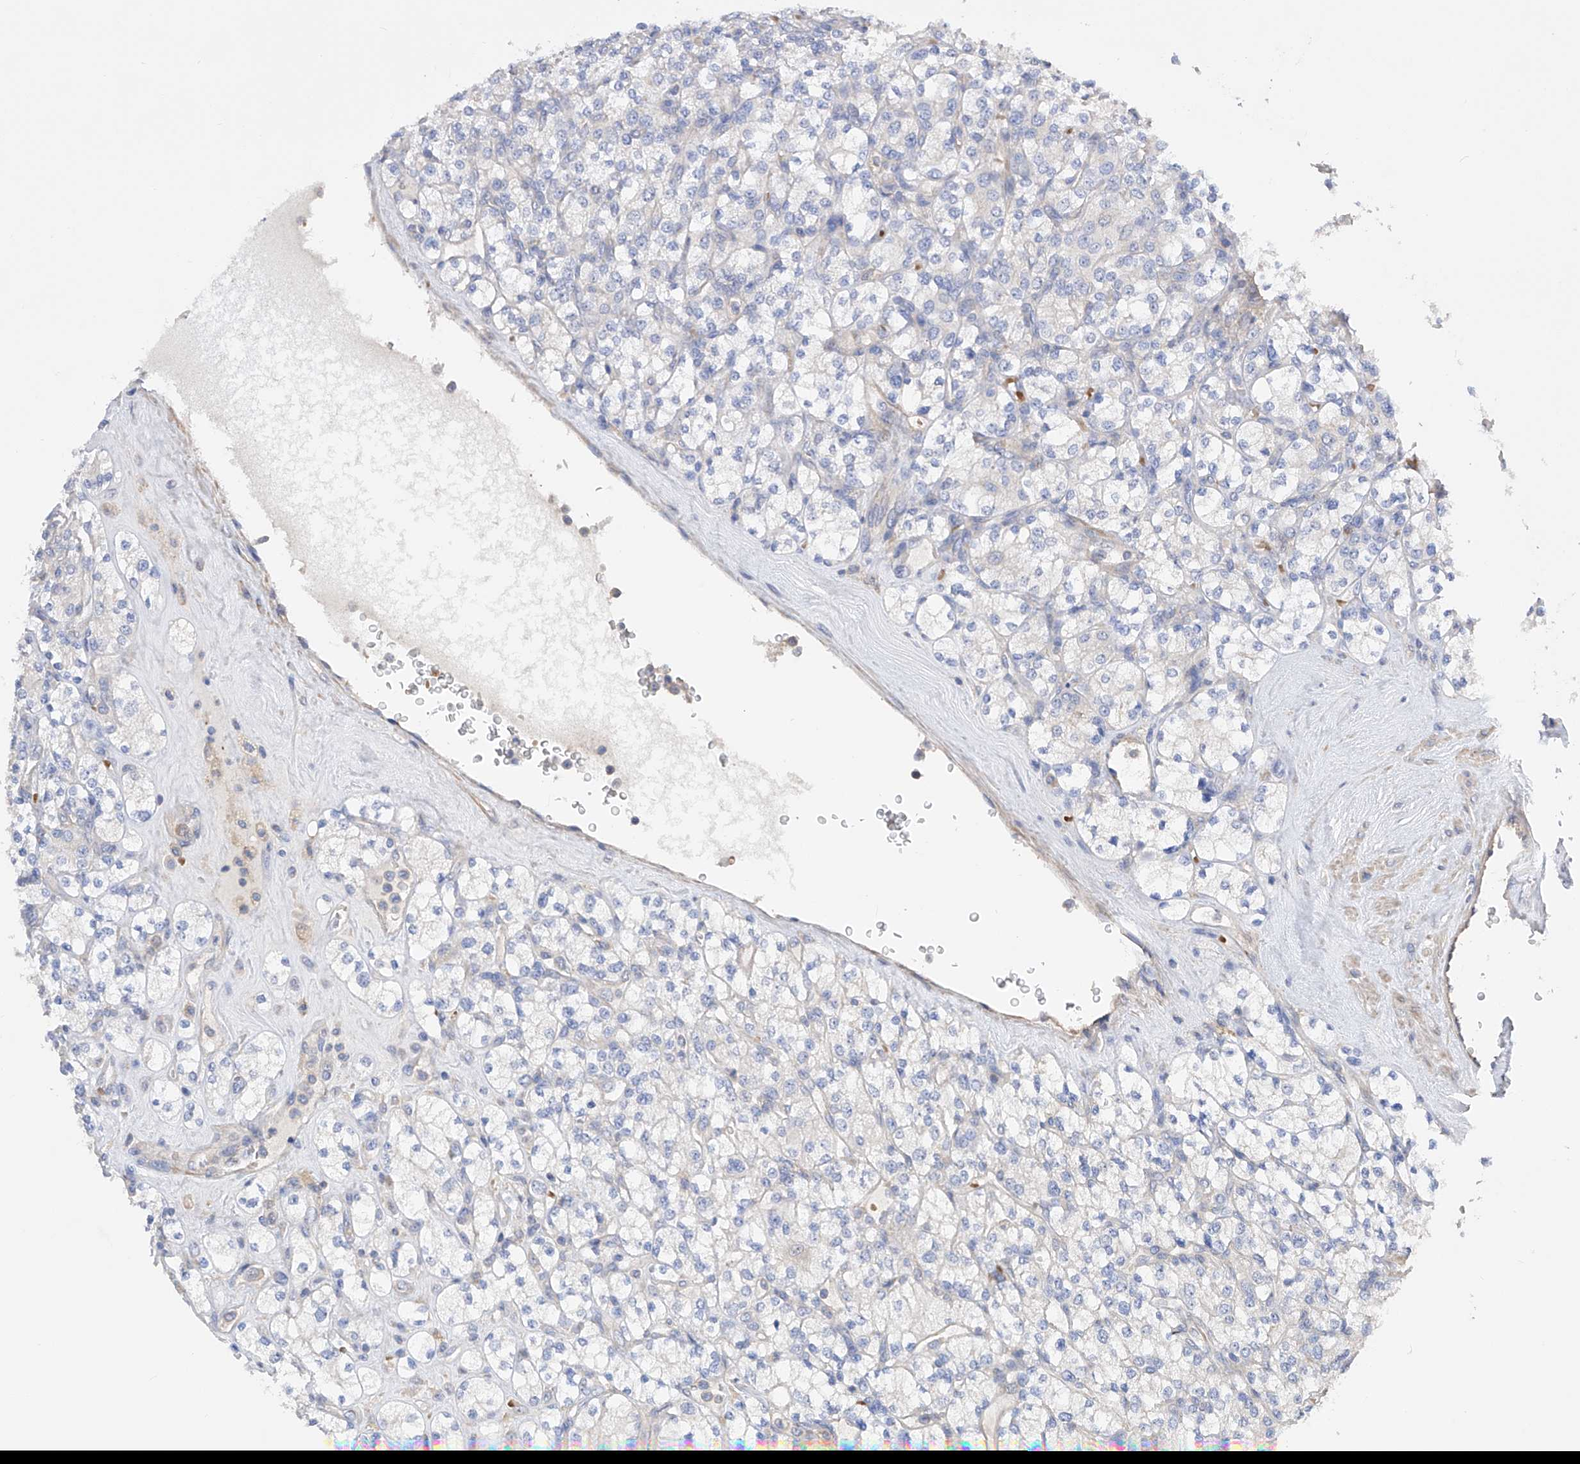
{"staining": {"intensity": "negative", "quantity": "none", "location": "none"}, "tissue": "renal cancer", "cell_type": "Tumor cells", "image_type": "cancer", "snomed": [{"axis": "morphology", "description": "Adenocarcinoma, NOS"}, {"axis": "topography", "description": "Kidney"}], "caption": "This is an IHC histopathology image of renal cancer (adenocarcinoma). There is no staining in tumor cells.", "gene": "NFATC4", "patient": {"sex": "male", "age": 77}}